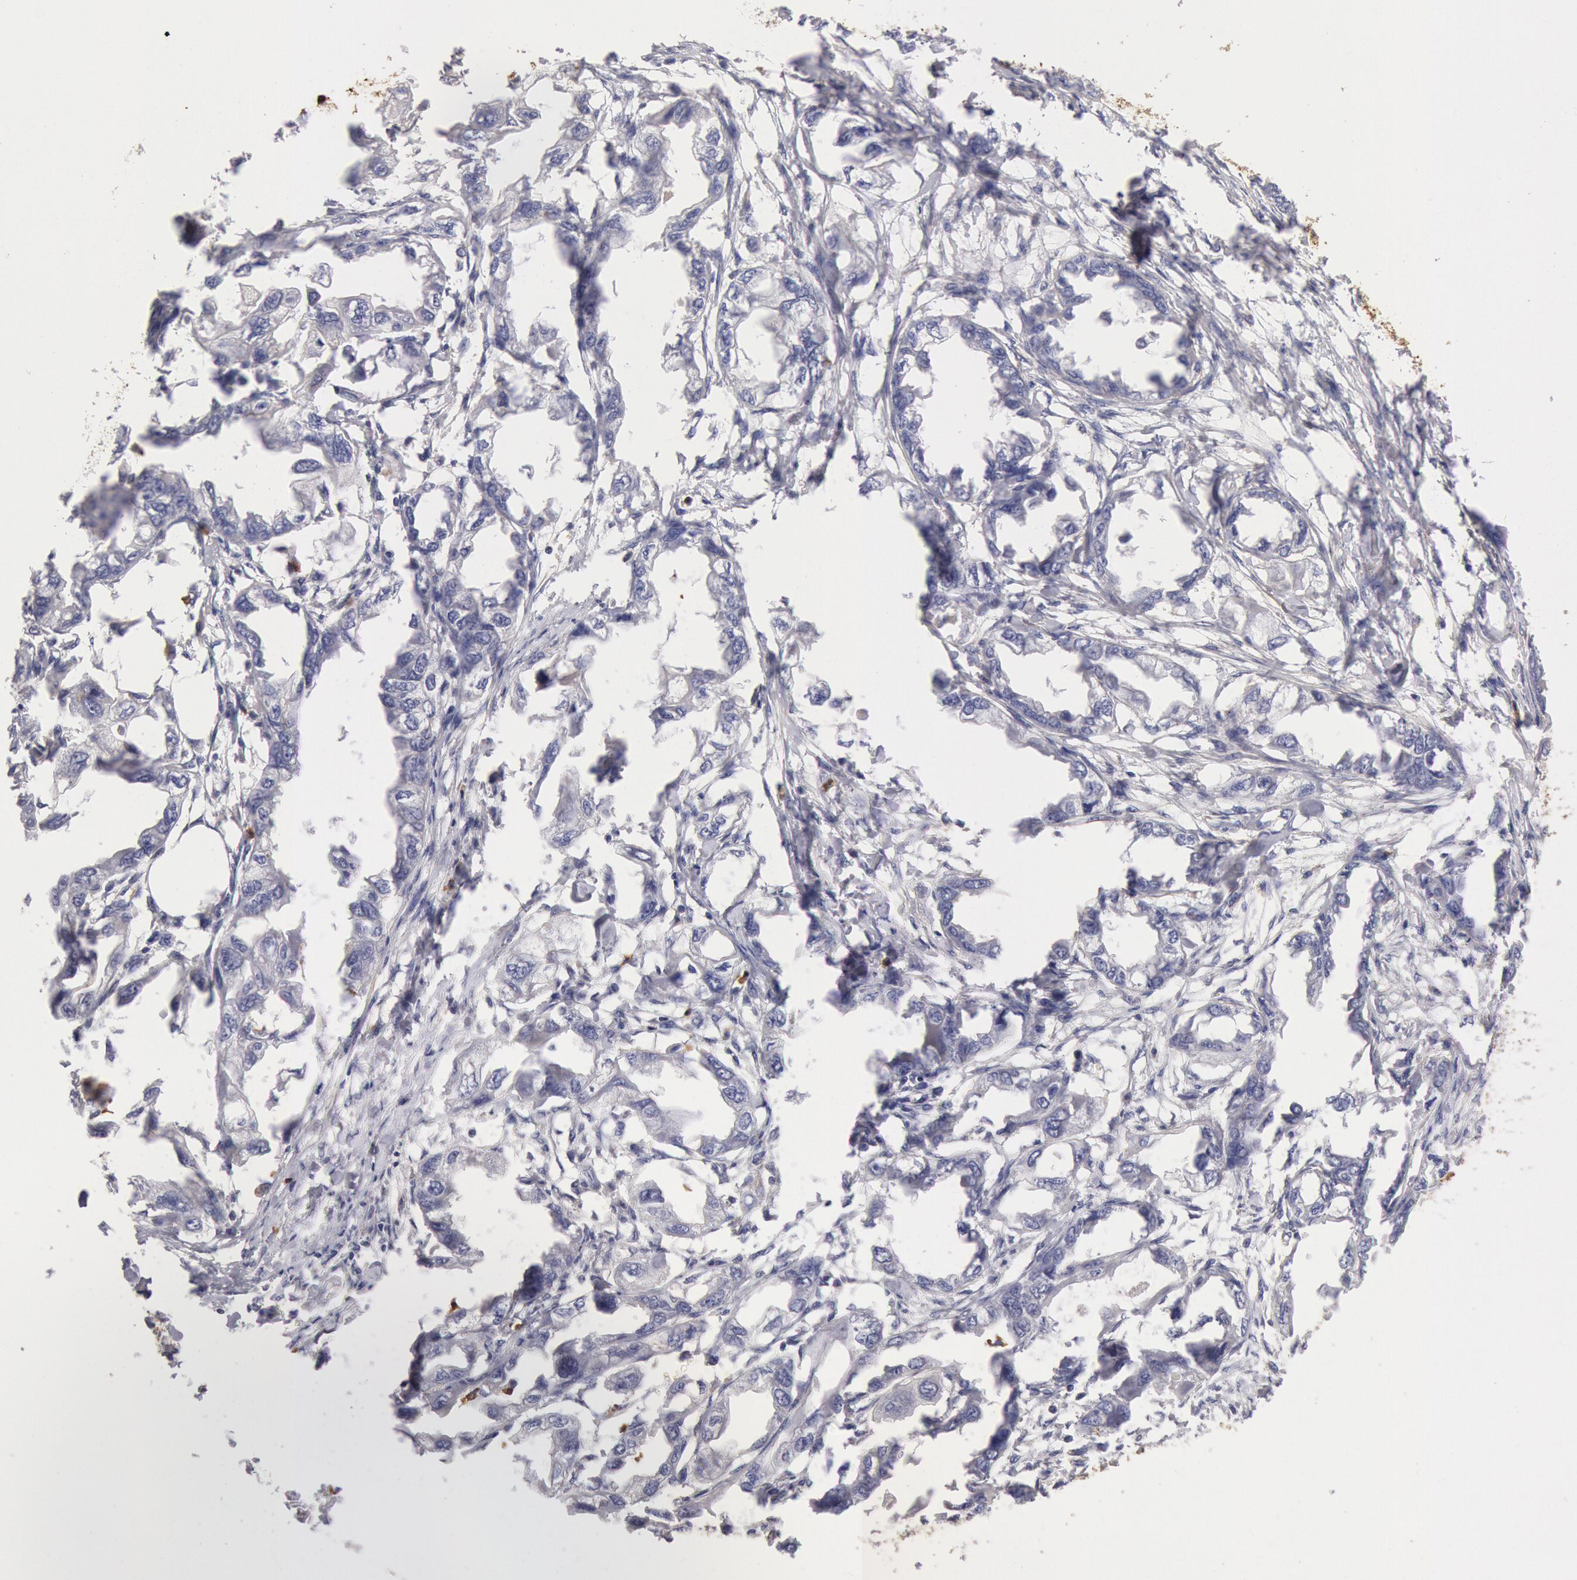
{"staining": {"intensity": "negative", "quantity": "none", "location": "none"}, "tissue": "endometrial cancer", "cell_type": "Tumor cells", "image_type": "cancer", "snomed": [{"axis": "morphology", "description": "Adenocarcinoma, NOS"}, {"axis": "topography", "description": "Endometrium"}], "caption": "The immunohistochemistry (IHC) histopathology image has no significant staining in tumor cells of endometrial cancer tissue.", "gene": "TMED8", "patient": {"sex": "female", "age": 67}}